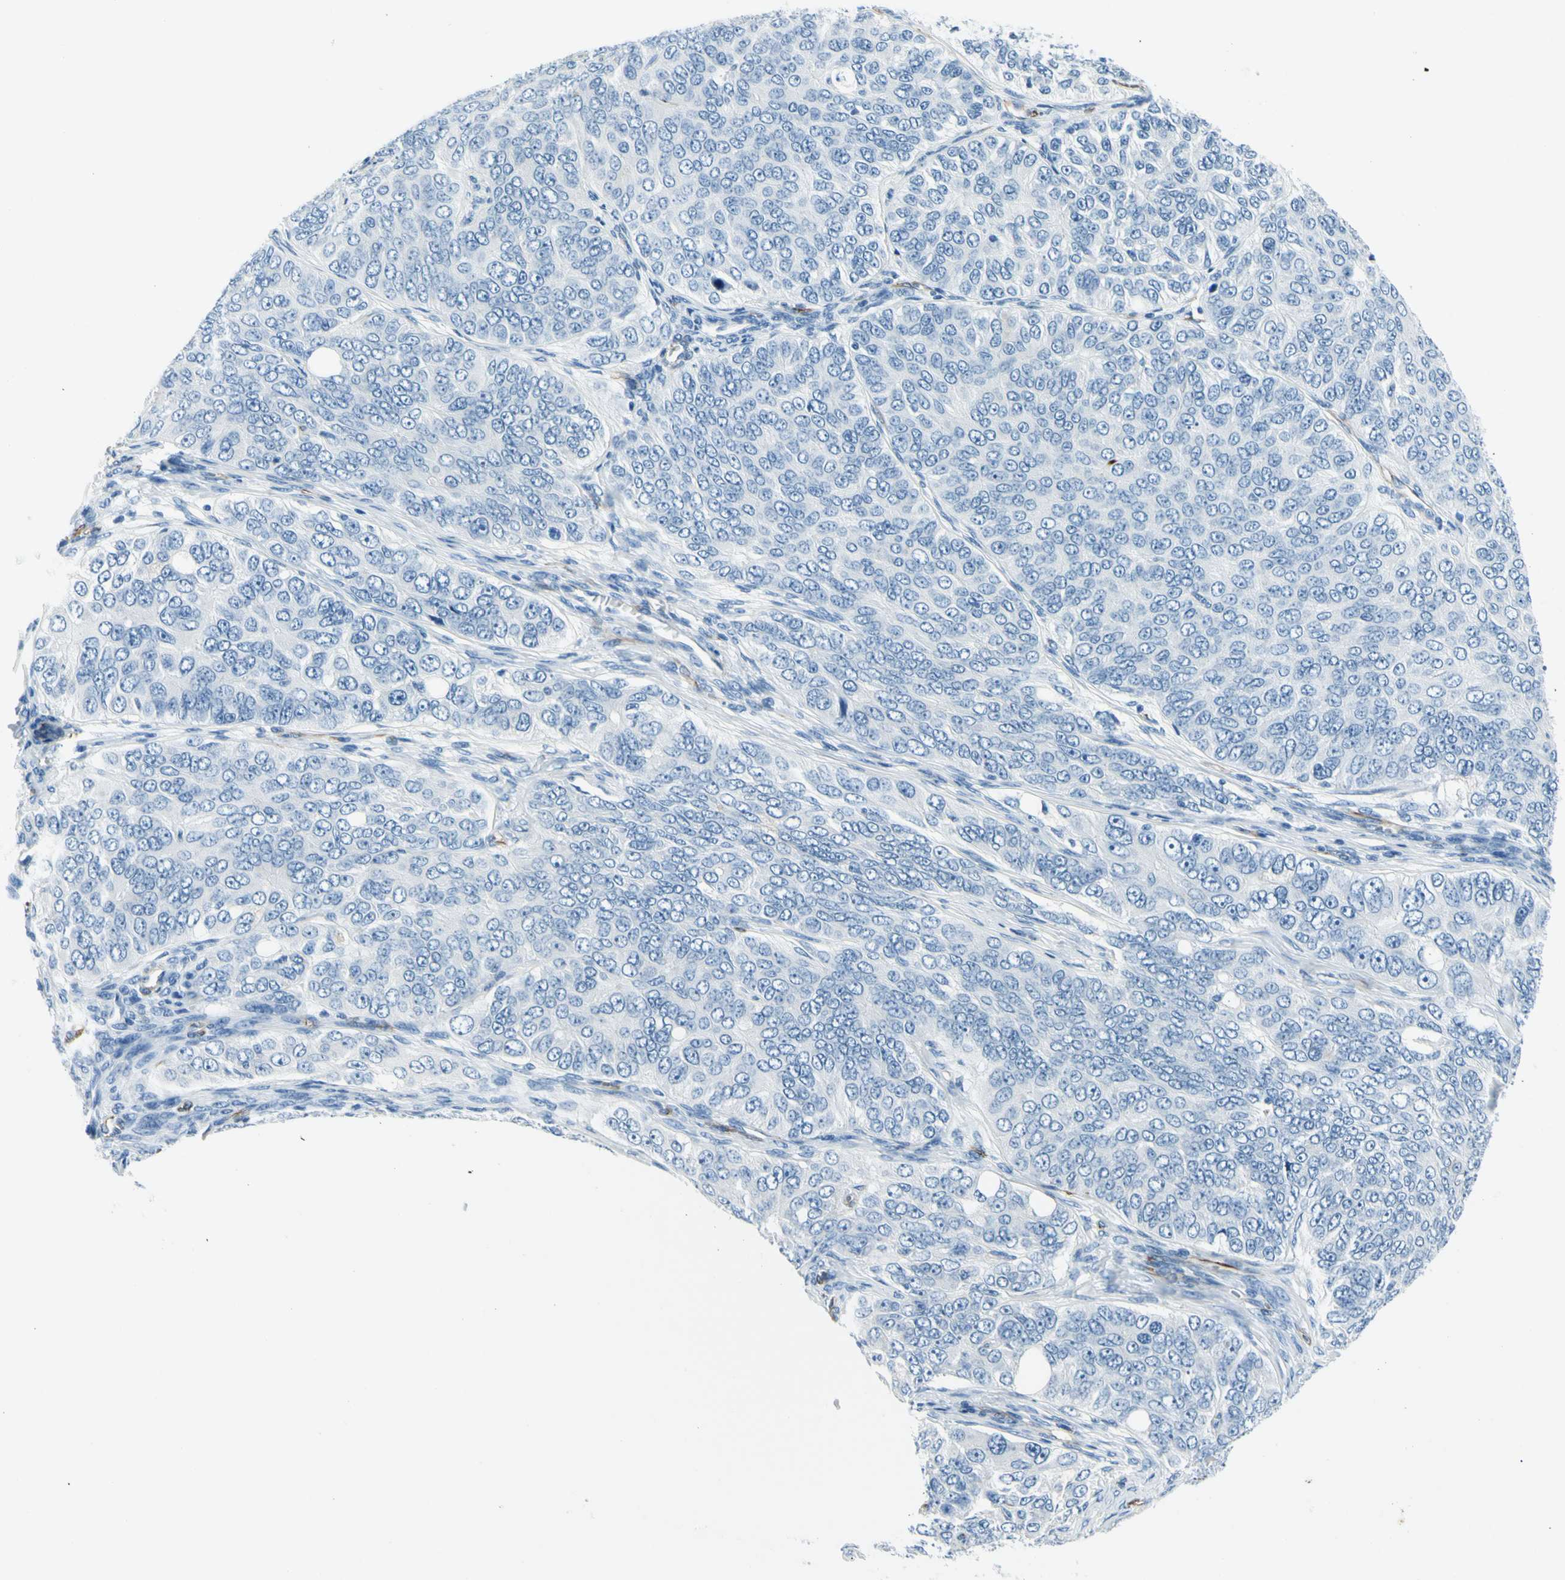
{"staining": {"intensity": "negative", "quantity": "none", "location": "none"}, "tissue": "ovarian cancer", "cell_type": "Tumor cells", "image_type": "cancer", "snomed": [{"axis": "morphology", "description": "Carcinoma, endometroid"}, {"axis": "topography", "description": "Ovary"}], "caption": "Ovarian endometroid carcinoma was stained to show a protein in brown. There is no significant positivity in tumor cells.", "gene": "PTH2R", "patient": {"sex": "female", "age": 51}}